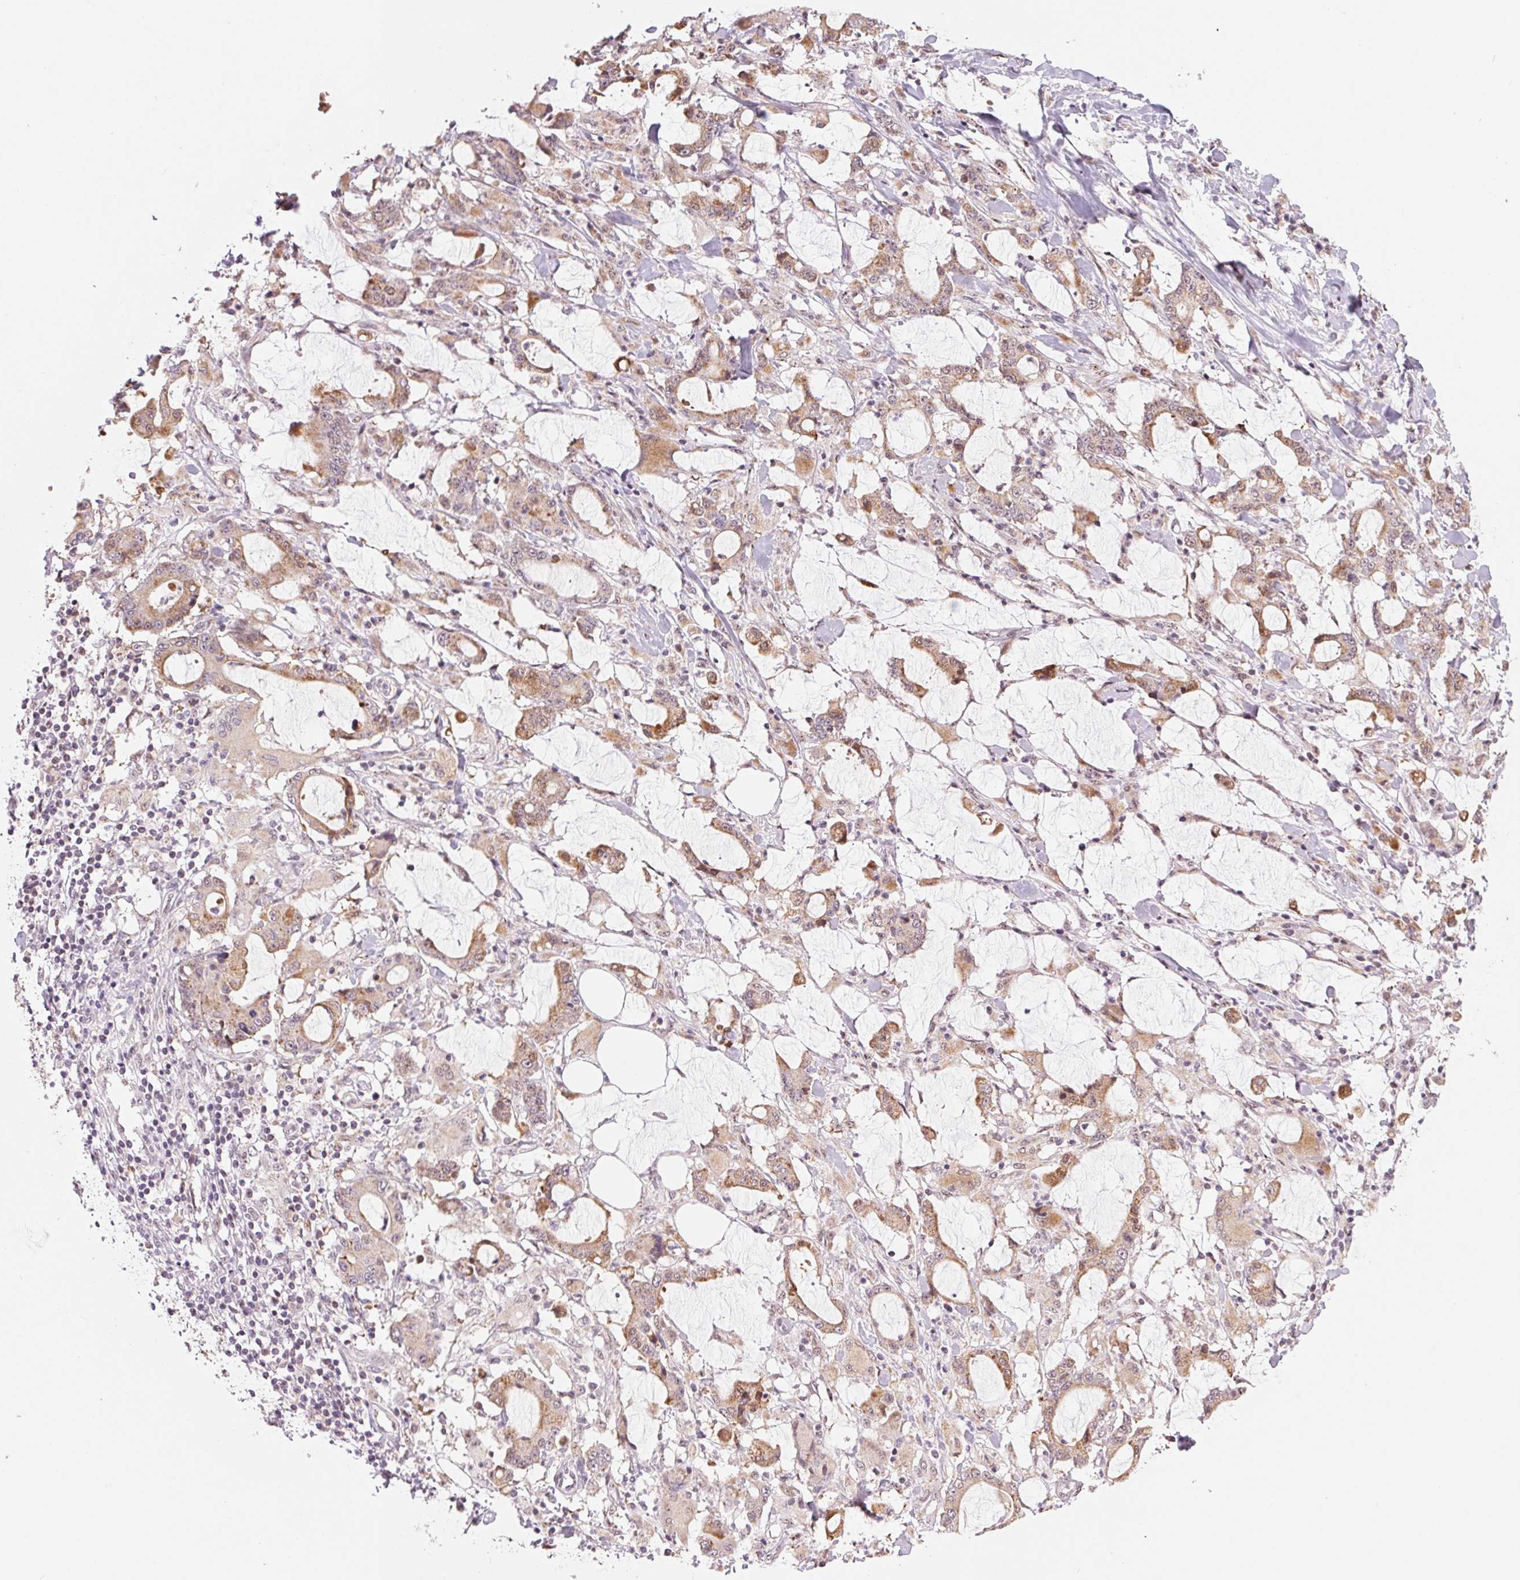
{"staining": {"intensity": "weak", "quantity": ">75%", "location": "cytoplasmic/membranous"}, "tissue": "stomach cancer", "cell_type": "Tumor cells", "image_type": "cancer", "snomed": [{"axis": "morphology", "description": "Adenocarcinoma, NOS"}, {"axis": "topography", "description": "Stomach, upper"}], "caption": "This histopathology image shows immunohistochemistry staining of adenocarcinoma (stomach), with low weak cytoplasmic/membranous staining in about >75% of tumor cells.", "gene": "ARHGAP32", "patient": {"sex": "male", "age": 68}}